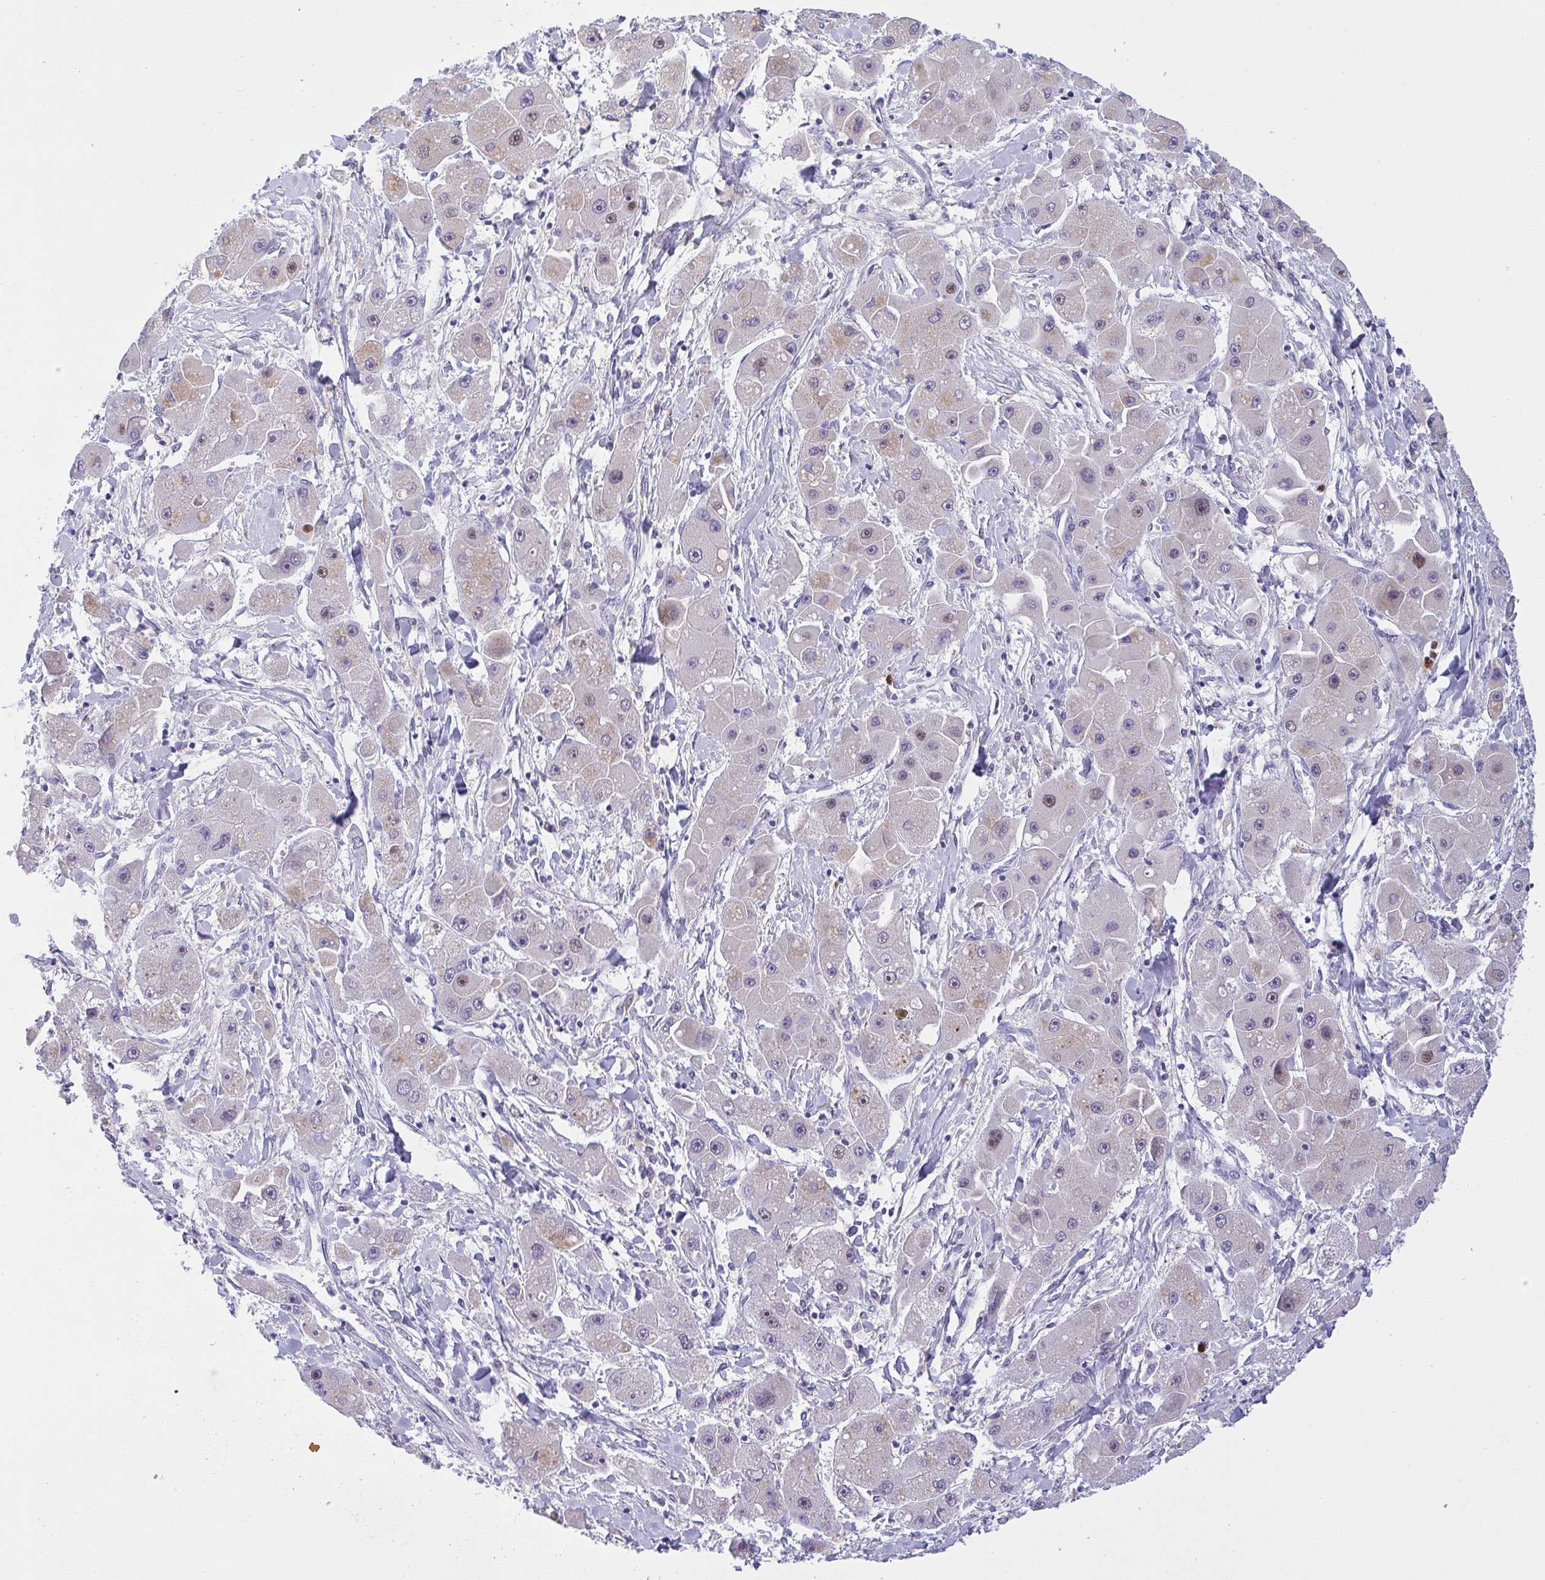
{"staining": {"intensity": "moderate", "quantity": "<25%", "location": "nuclear"}, "tissue": "liver cancer", "cell_type": "Tumor cells", "image_type": "cancer", "snomed": [{"axis": "morphology", "description": "Carcinoma, Hepatocellular, NOS"}, {"axis": "topography", "description": "Liver"}], "caption": "Immunohistochemistry (IHC) of human hepatocellular carcinoma (liver) demonstrates low levels of moderate nuclear positivity in approximately <25% of tumor cells.", "gene": "ZNF554", "patient": {"sex": "male", "age": 24}}